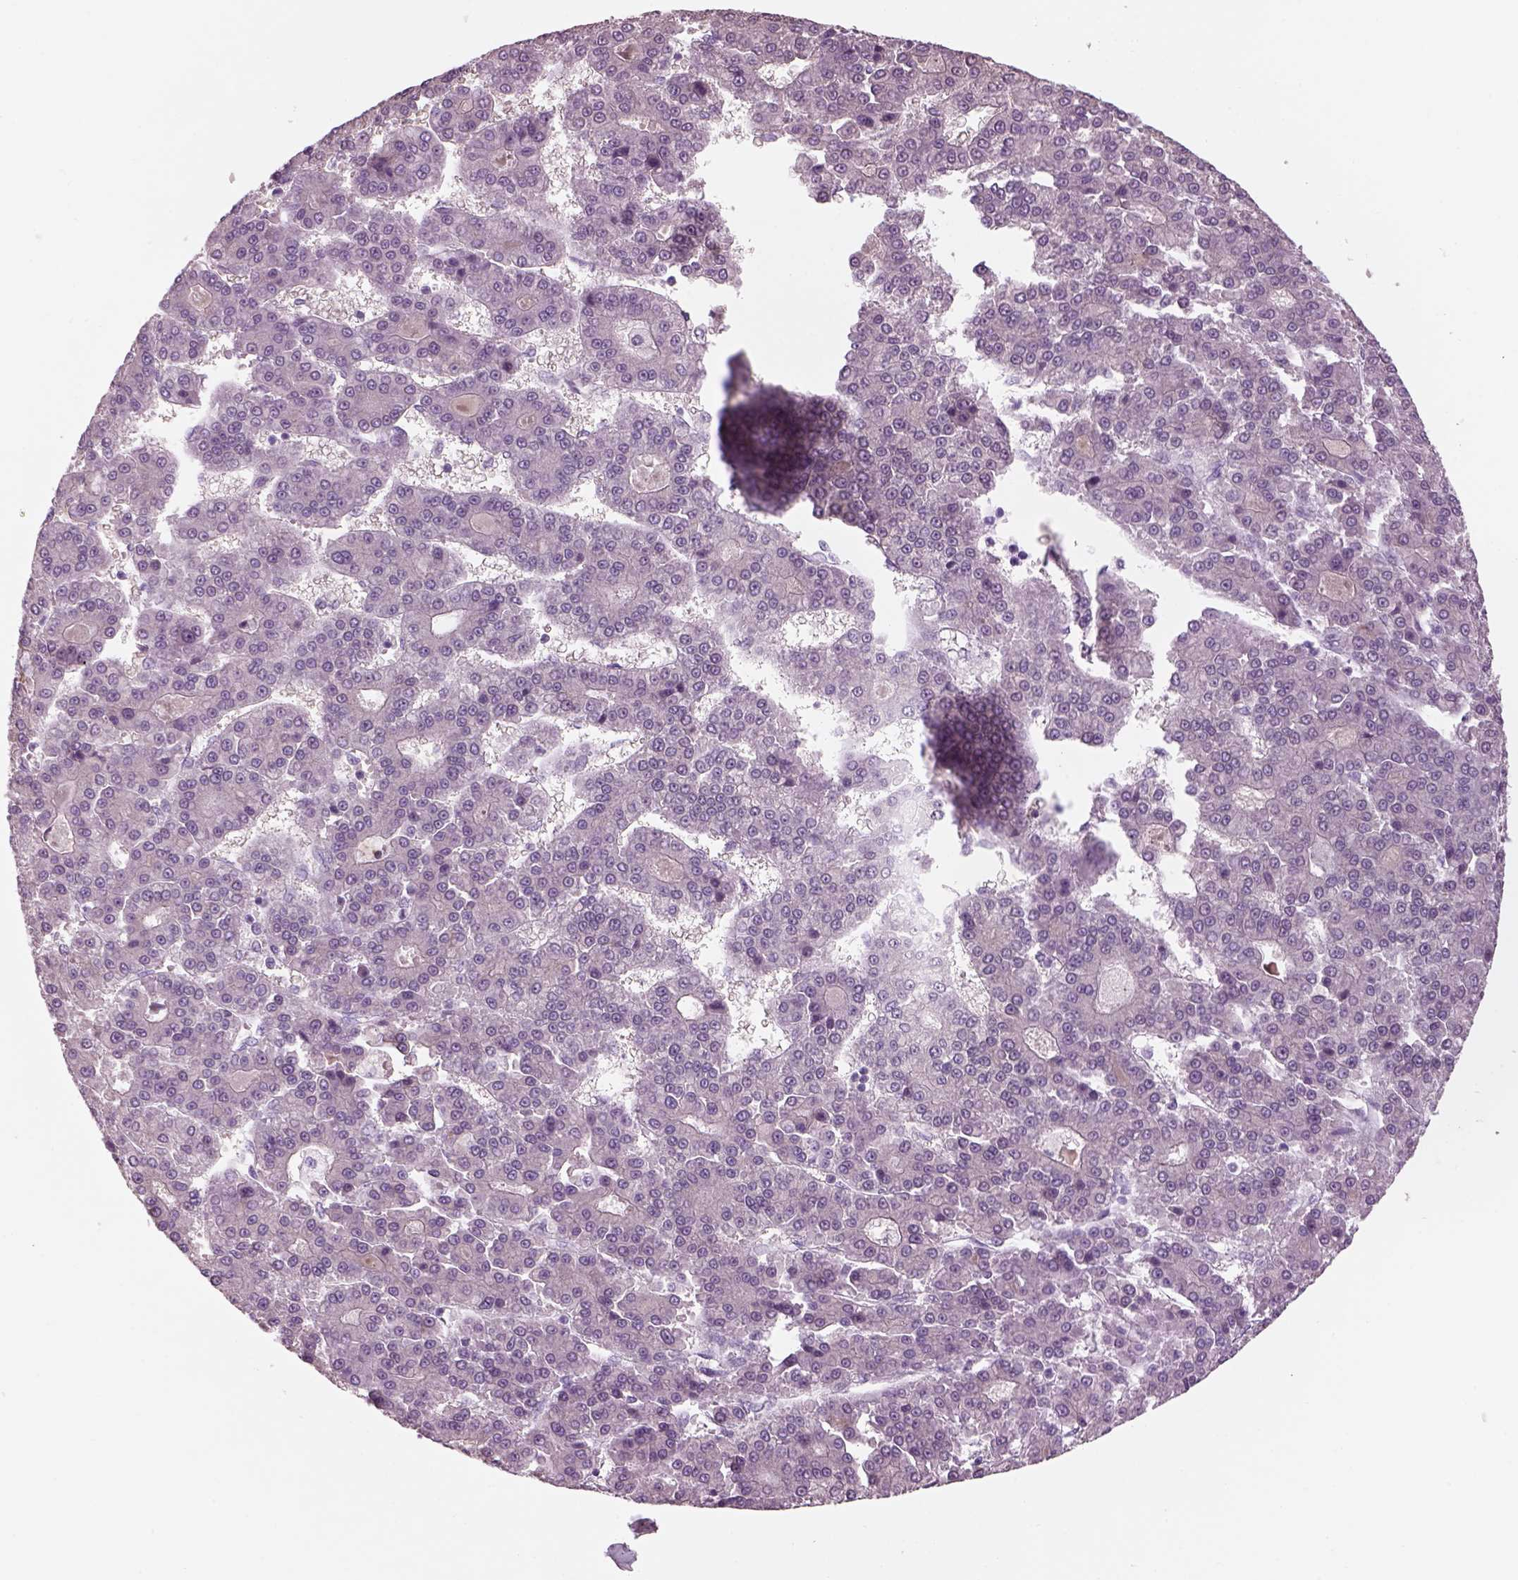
{"staining": {"intensity": "negative", "quantity": "none", "location": "none"}, "tissue": "liver cancer", "cell_type": "Tumor cells", "image_type": "cancer", "snomed": [{"axis": "morphology", "description": "Carcinoma, Hepatocellular, NOS"}, {"axis": "topography", "description": "Liver"}], "caption": "The photomicrograph shows no significant staining in tumor cells of liver hepatocellular carcinoma. Brightfield microscopy of immunohistochemistry stained with DAB (3,3'-diaminobenzidine) (brown) and hematoxylin (blue), captured at high magnification.", "gene": "GAS2L2", "patient": {"sex": "male", "age": 70}}